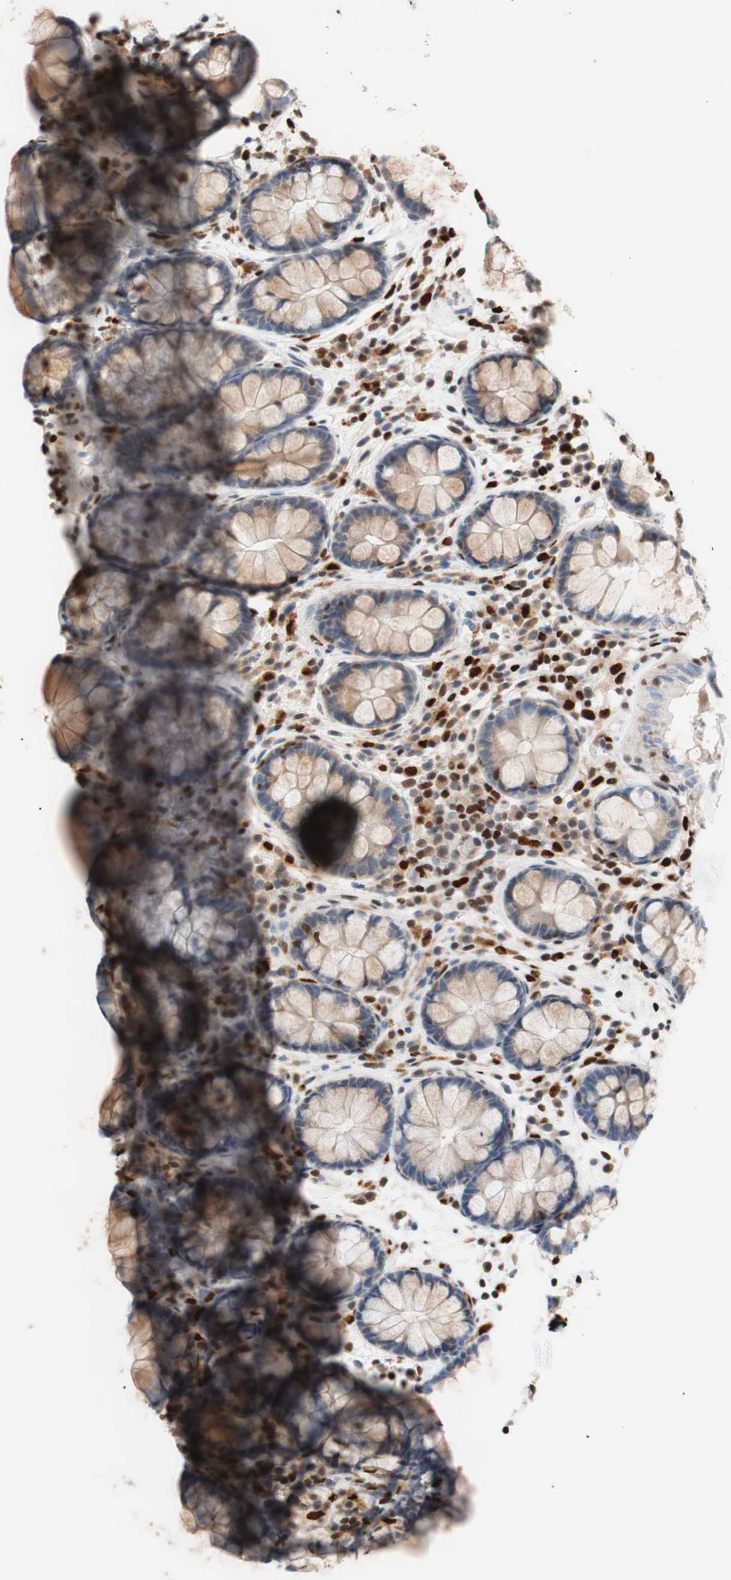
{"staining": {"intensity": "moderate", "quantity": ">75%", "location": "nuclear"}, "tissue": "colon", "cell_type": "Endothelial cells", "image_type": "normal", "snomed": [{"axis": "morphology", "description": "Normal tissue, NOS"}, {"axis": "topography", "description": "Colon"}], "caption": "This is a histology image of IHC staining of unremarkable colon, which shows moderate staining in the nuclear of endothelial cells.", "gene": "EED", "patient": {"sex": "female", "age": 80}}